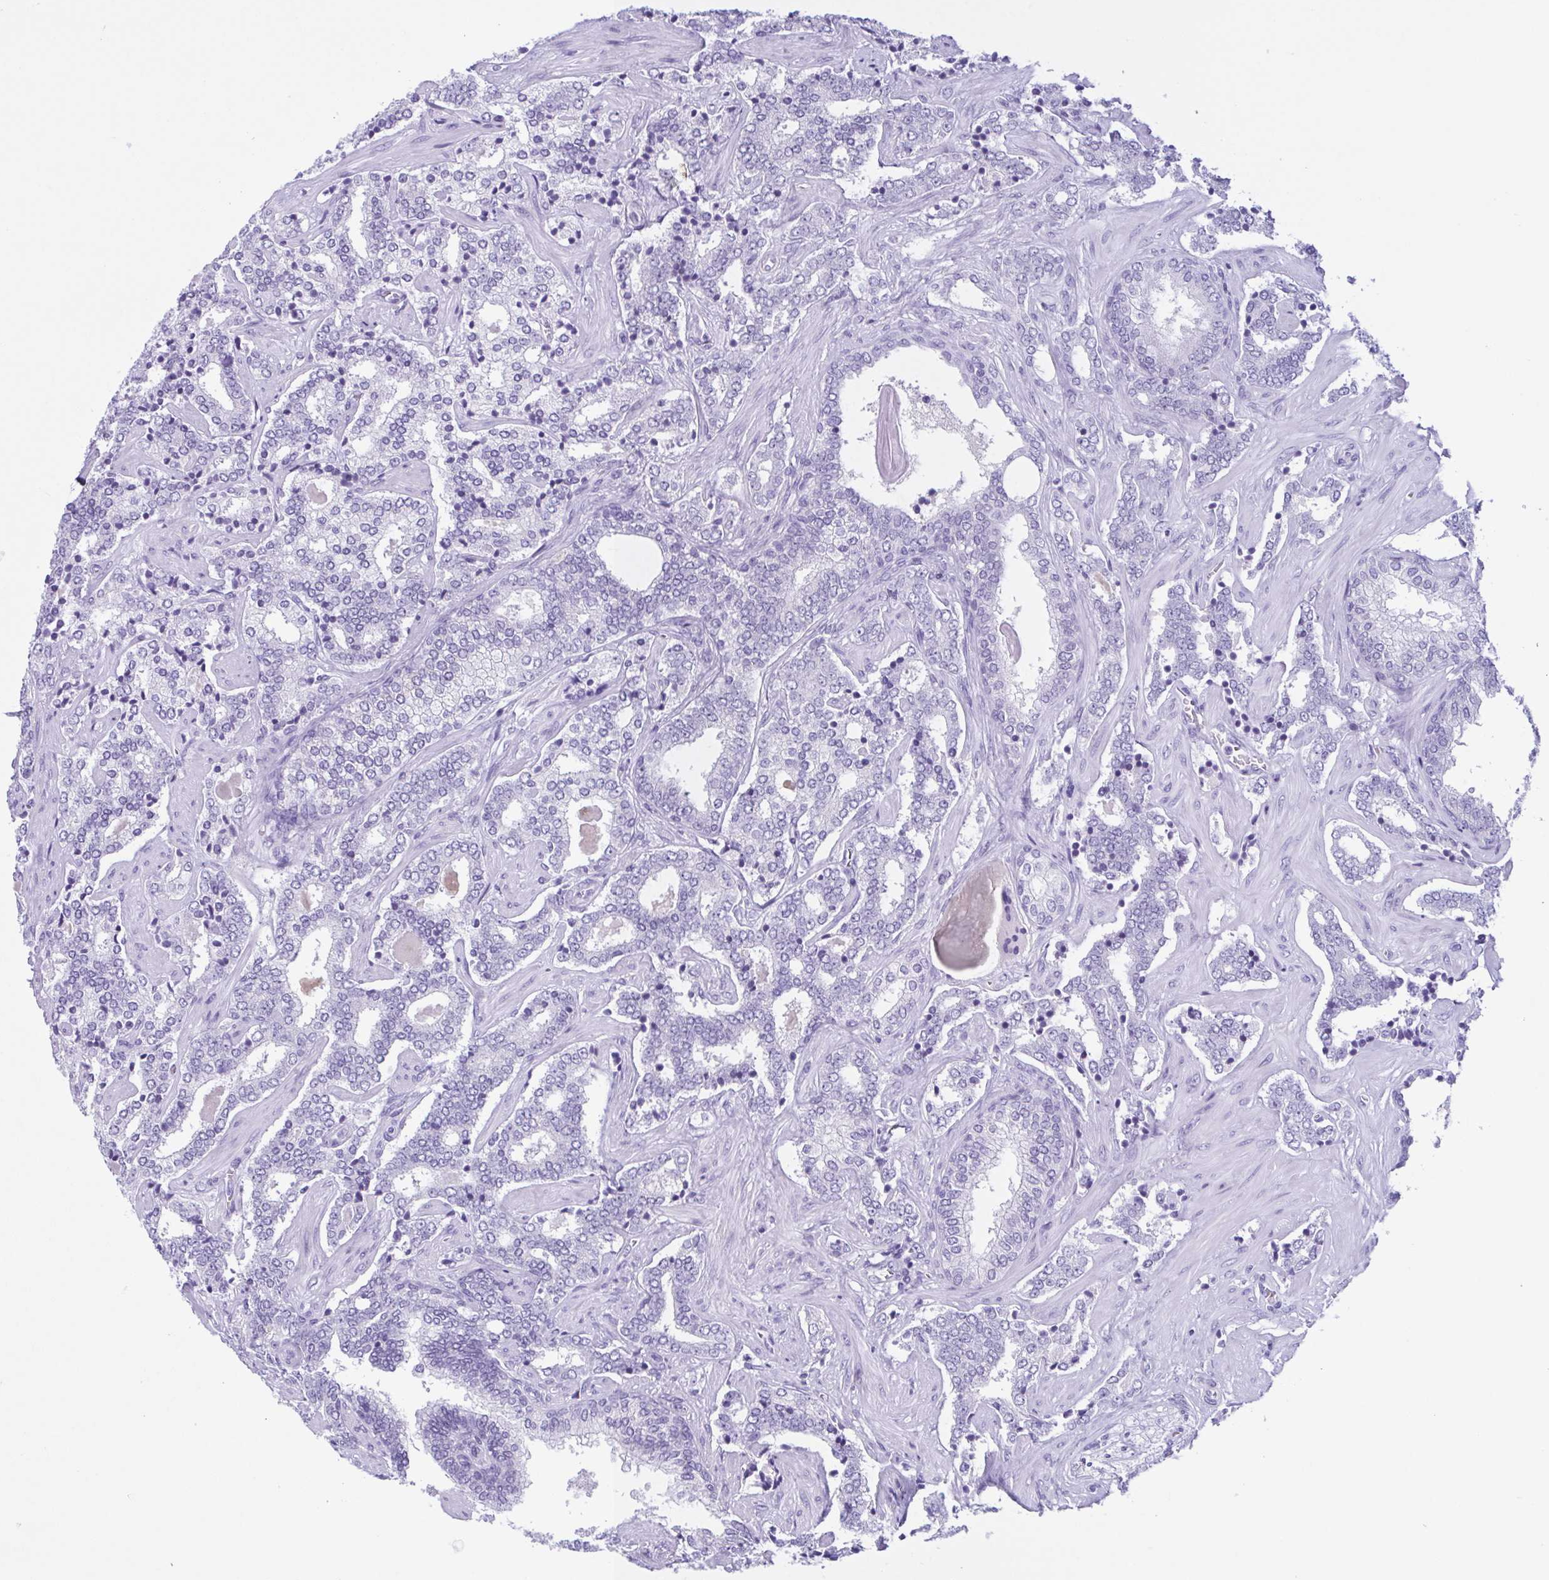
{"staining": {"intensity": "negative", "quantity": "none", "location": "none"}, "tissue": "prostate cancer", "cell_type": "Tumor cells", "image_type": "cancer", "snomed": [{"axis": "morphology", "description": "Adenocarcinoma, High grade"}, {"axis": "topography", "description": "Prostate"}], "caption": "High power microscopy micrograph of an IHC histopathology image of prostate cancer, revealing no significant expression in tumor cells.", "gene": "INAFM1", "patient": {"sex": "male", "age": 60}}